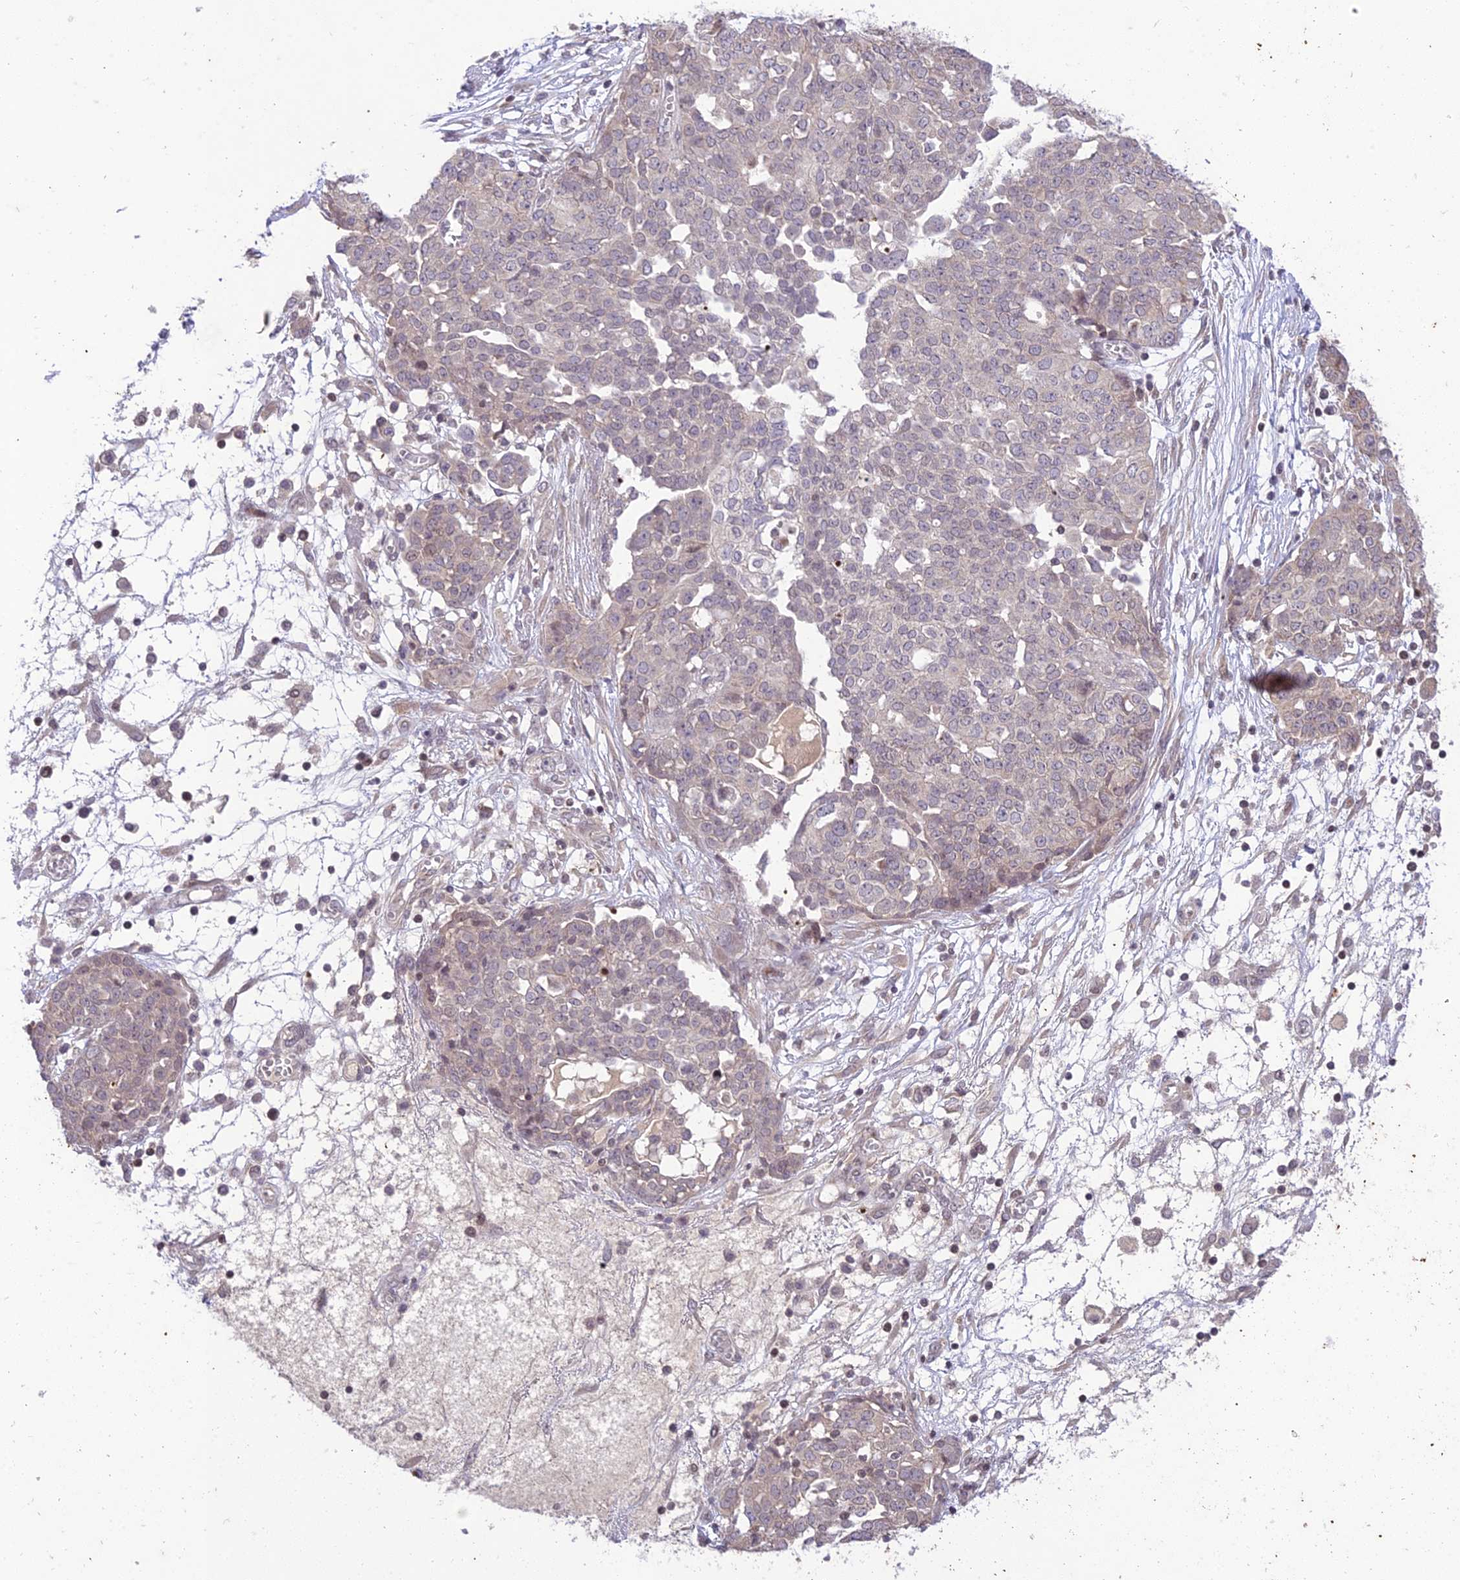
{"staining": {"intensity": "negative", "quantity": "none", "location": "none"}, "tissue": "ovarian cancer", "cell_type": "Tumor cells", "image_type": "cancer", "snomed": [{"axis": "morphology", "description": "Cystadenocarcinoma, serous, NOS"}, {"axis": "topography", "description": "Soft tissue"}, {"axis": "topography", "description": "Ovary"}], "caption": "The histopathology image demonstrates no staining of tumor cells in ovarian cancer (serous cystadenocarcinoma).", "gene": "TEKT1", "patient": {"sex": "female", "age": 57}}